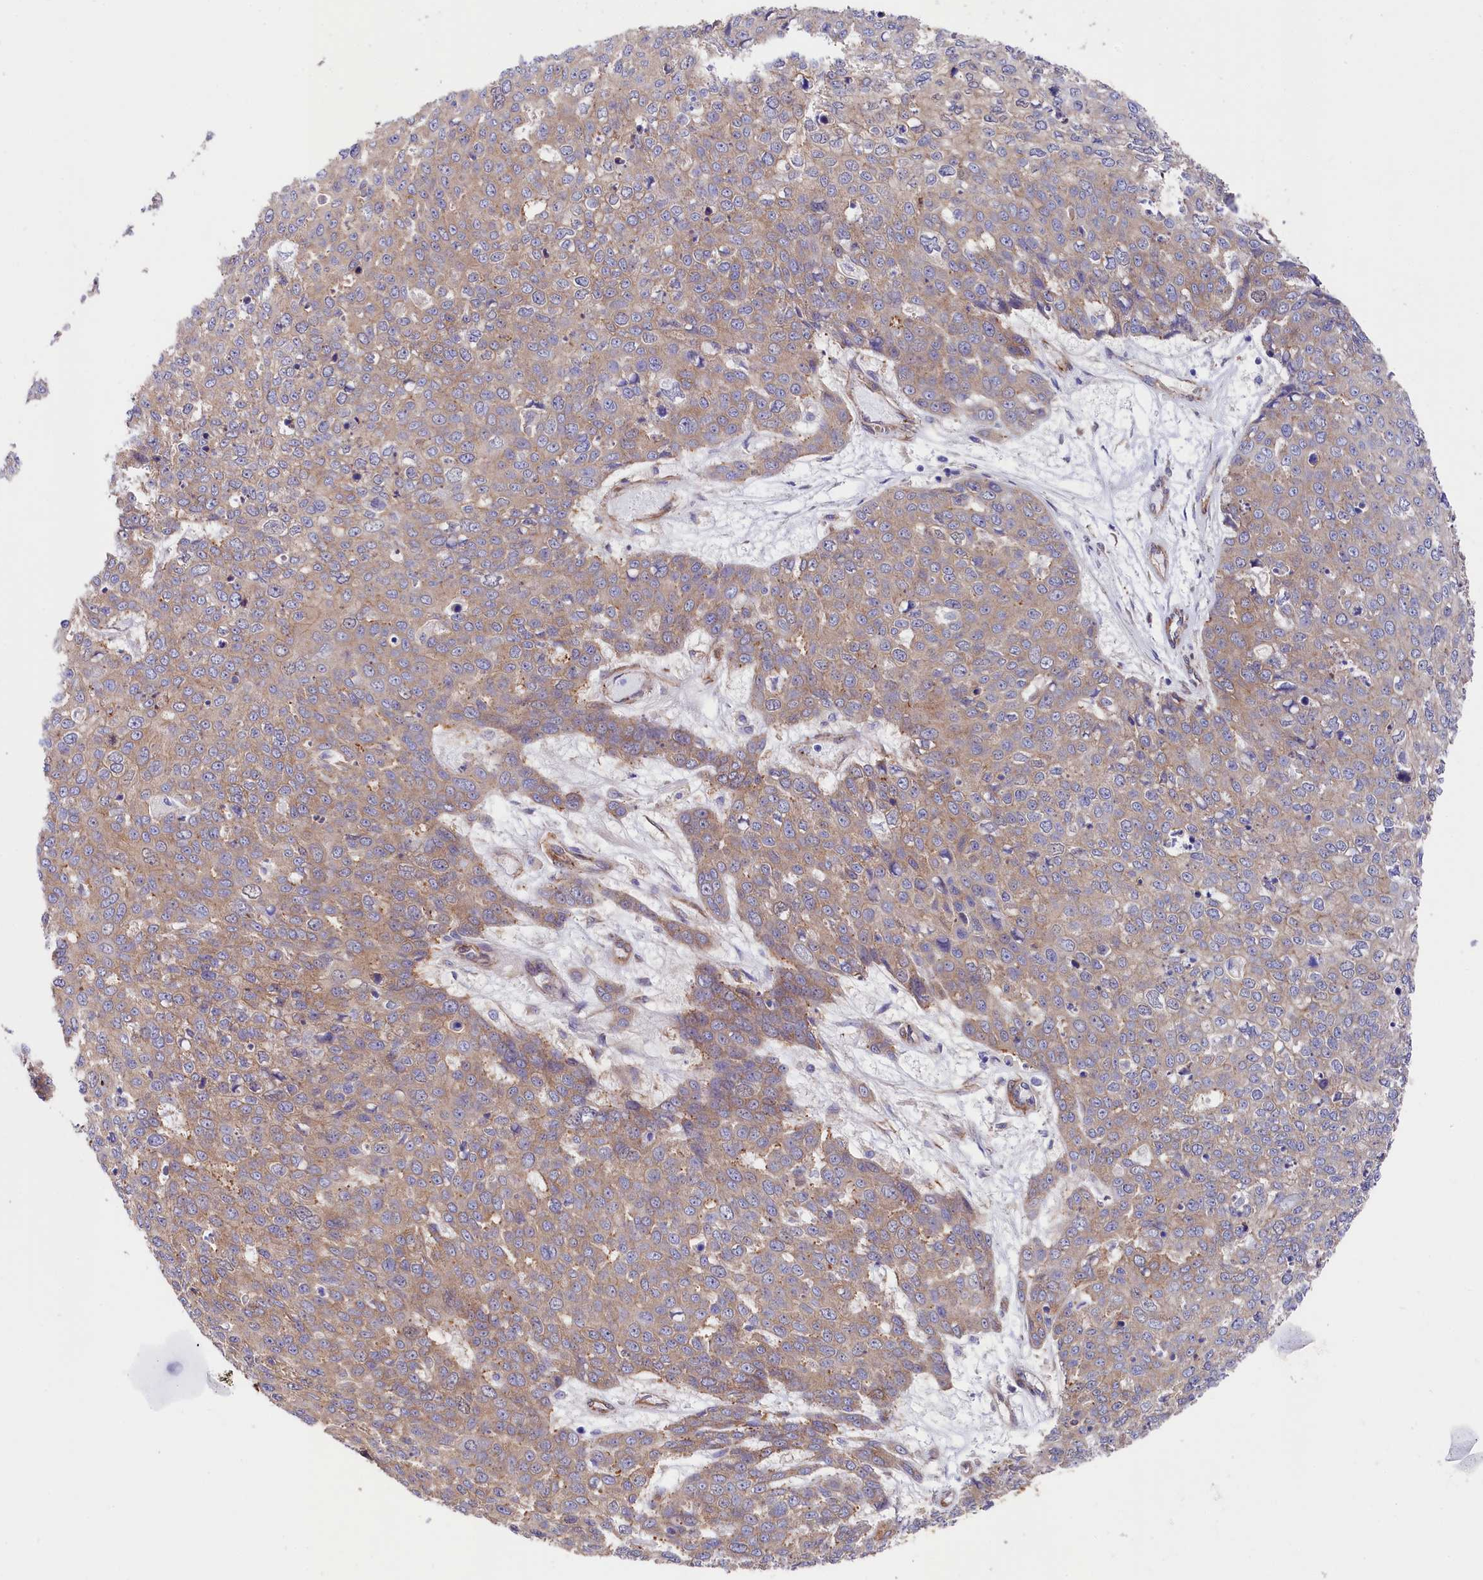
{"staining": {"intensity": "weak", "quantity": ">75%", "location": "cytoplasmic/membranous"}, "tissue": "skin cancer", "cell_type": "Tumor cells", "image_type": "cancer", "snomed": [{"axis": "morphology", "description": "Squamous cell carcinoma, NOS"}, {"axis": "topography", "description": "Skin"}], "caption": "Immunohistochemistry histopathology image of human skin cancer (squamous cell carcinoma) stained for a protein (brown), which shows low levels of weak cytoplasmic/membranous positivity in approximately >75% of tumor cells.", "gene": "TNKS1BP1", "patient": {"sex": "male", "age": 71}}